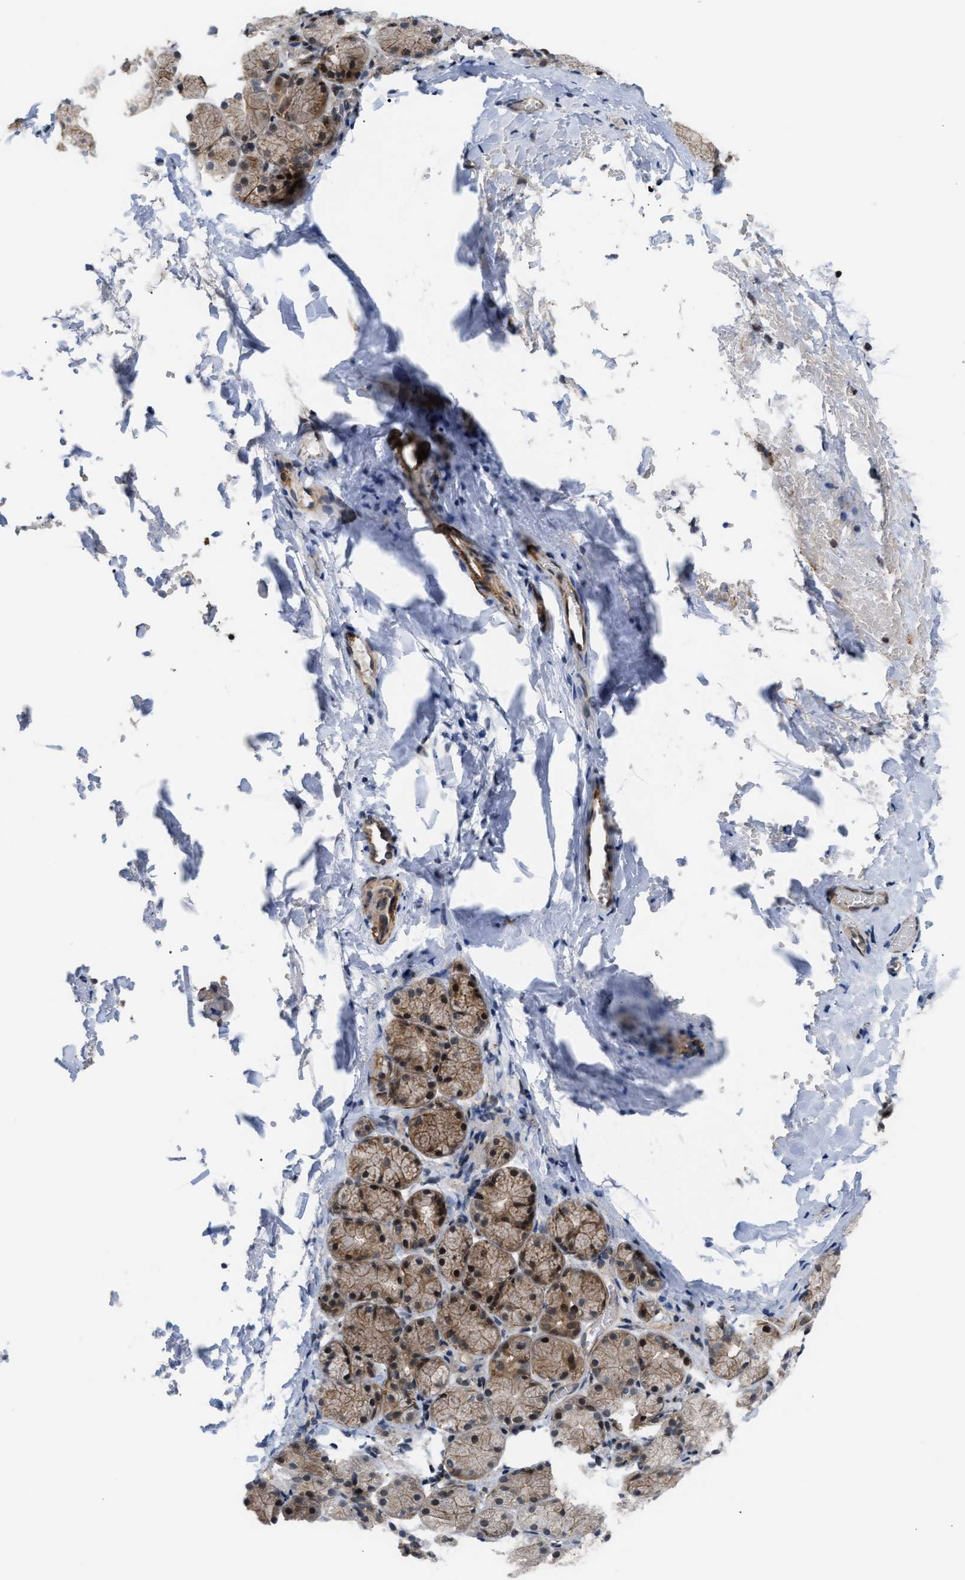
{"staining": {"intensity": "moderate", "quantity": ">75%", "location": "cytoplasmic/membranous,nuclear"}, "tissue": "salivary gland", "cell_type": "Glandular cells", "image_type": "normal", "snomed": [{"axis": "morphology", "description": "Normal tissue, NOS"}, {"axis": "topography", "description": "Salivary gland"}], "caption": "Glandular cells show medium levels of moderate cytoplasmic/membranous,nuclear staining in about >75% of cells in unremarkable salivary gland.", "gene": "STAU2", "patient": {"sex": "female", "age": 24}}